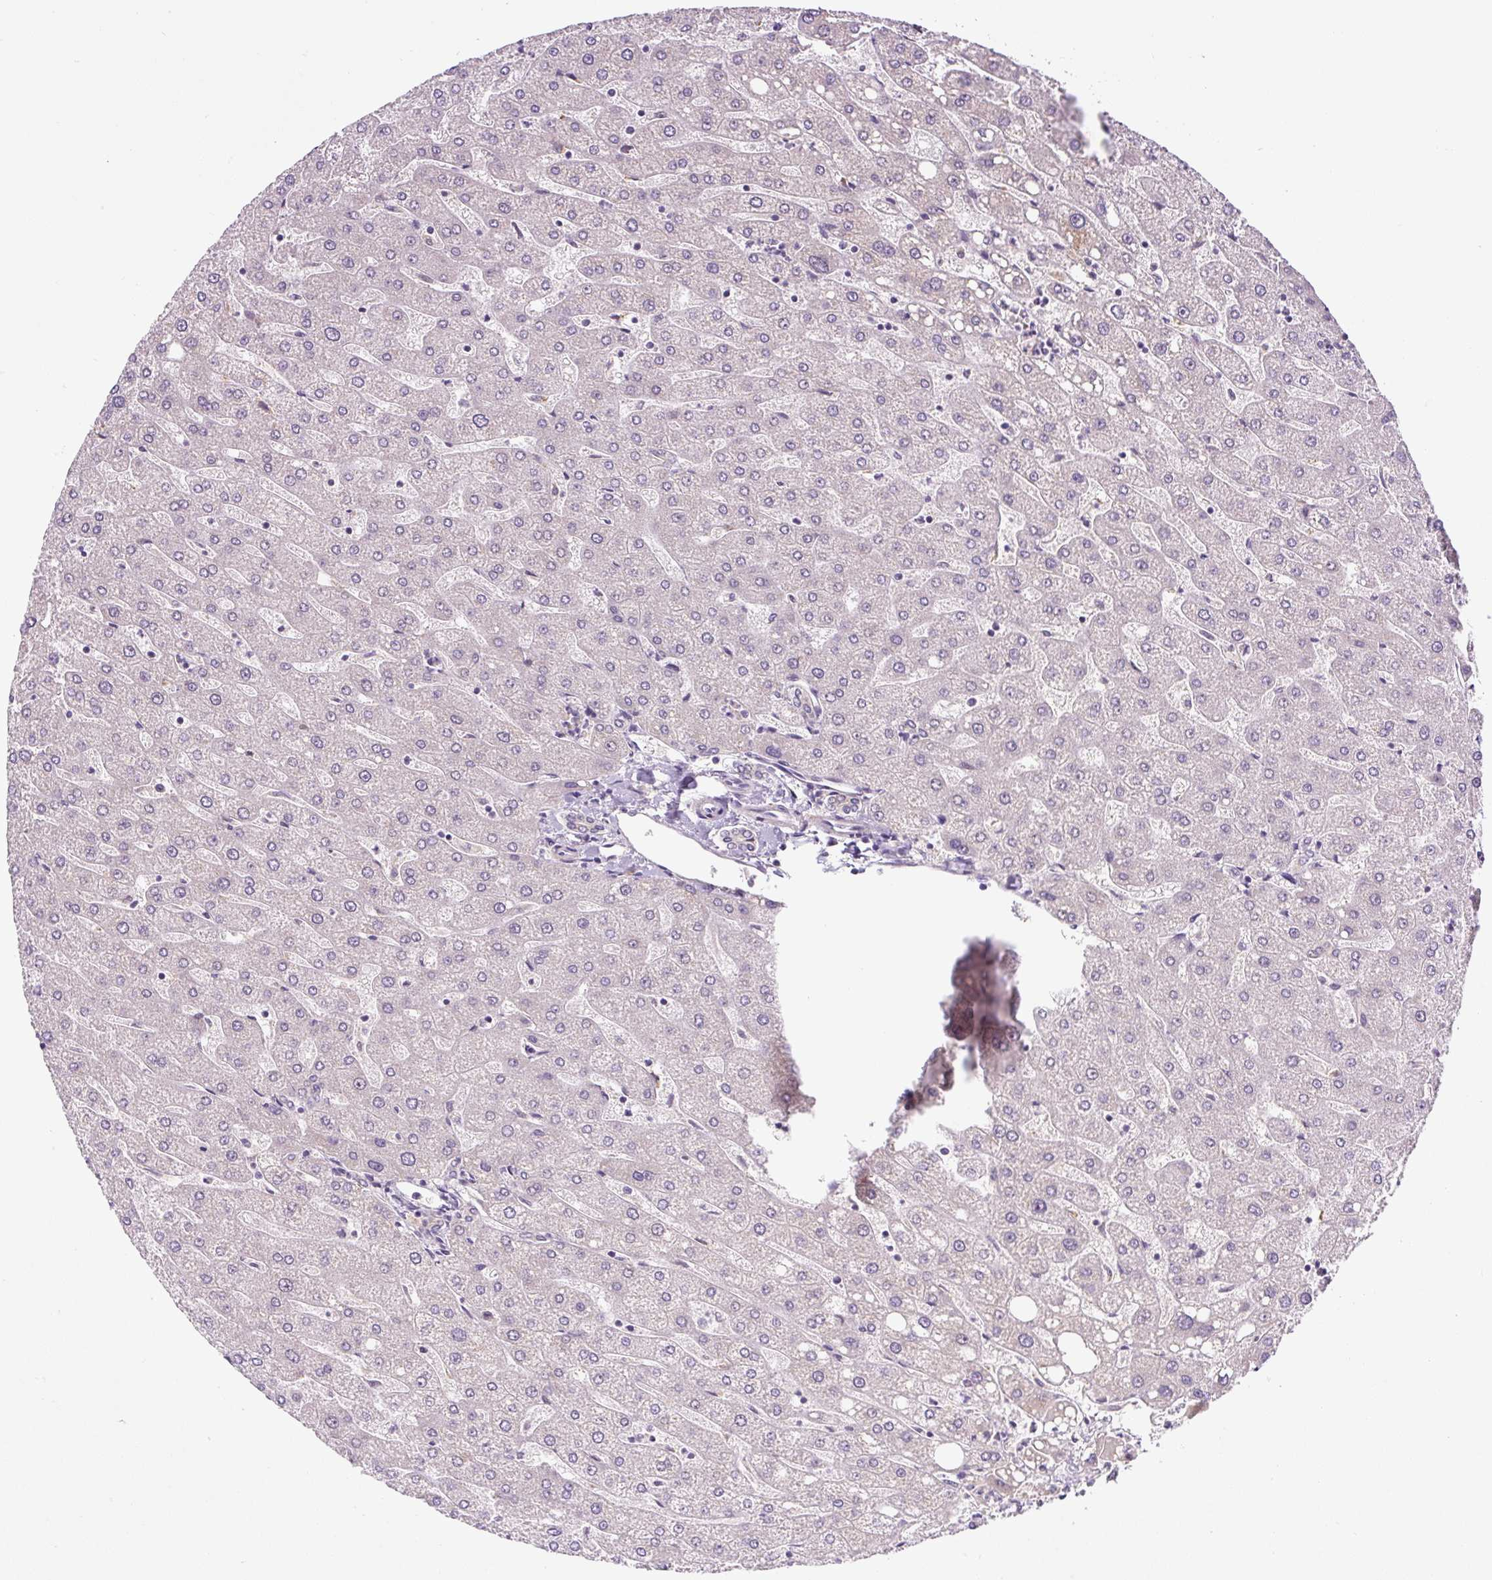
{"staining": {"intensity": "negative", "quantity": "none", "location": "none"}, "tissue": "liver", "cell_type": "Cholangiocytes", "image_type": "normal", "snomed": [{"axis": "morphology", "description": "Normal tissue, NOS"}, {"axis": "topography", "description": "Liver"}], "caption": "A high-resolution photomicrograph shows immunohistochemistry (IHC) staining of unremarkable liver, which shows no significant staining in cholangiocytes.", "gene": "PRKAA2", "patient": {"sex": "male", "age": 67}}